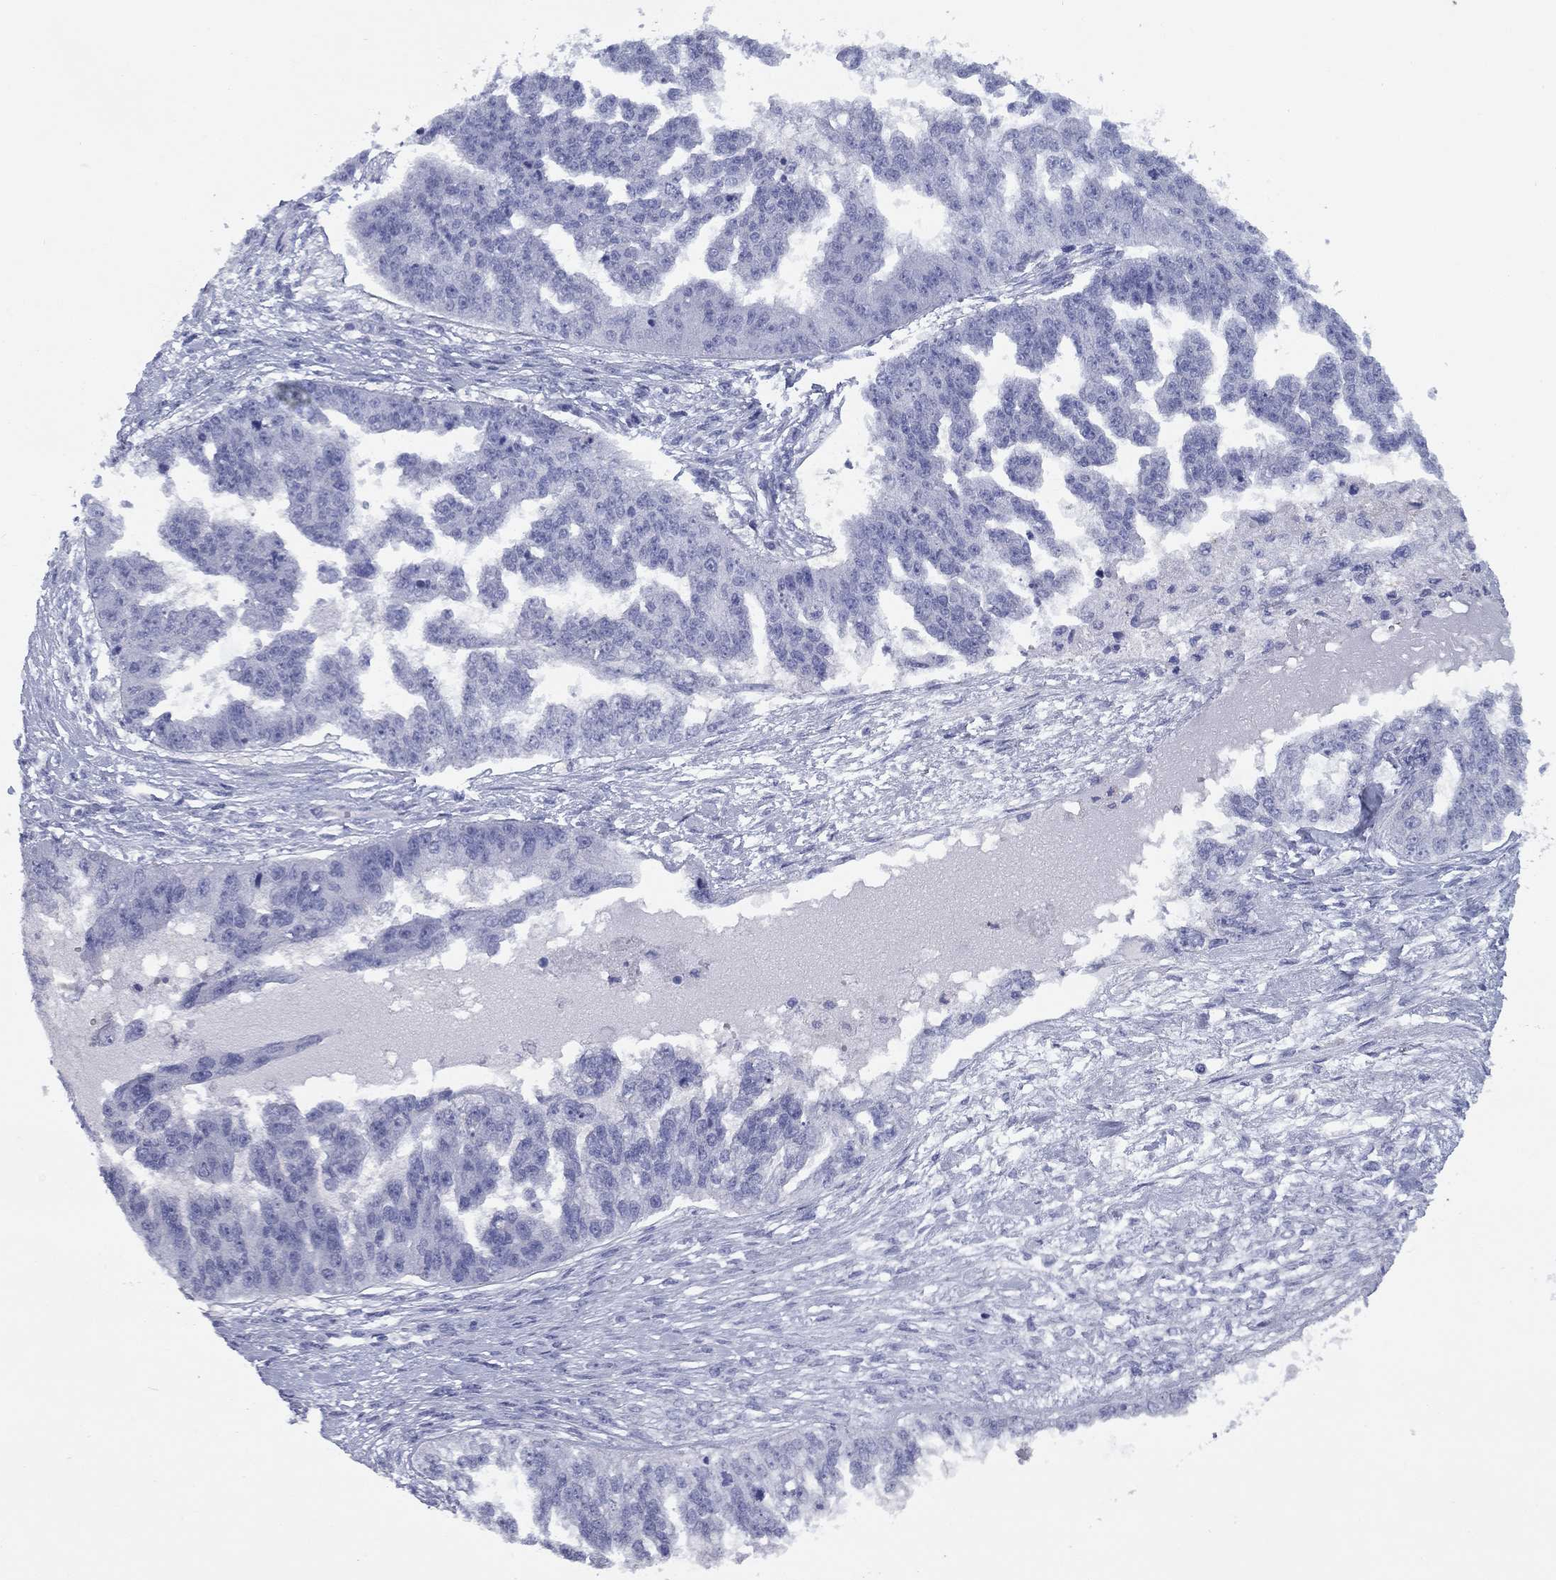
{"staining": {"intensity": "negative", "quantity": "none", "location": "none"}, "tissue": "ovarian cancer", "cell_type": "Tumor cells", "image_type": "cancer", "snomed": [{"axis": "morphology", "description": "Cystadenocarcinoma, serous, NOS"}, {"axis": "topography", "description": "Ovary"}], "caption": "Histopathology image shows no protein expression in tumor cells of ovarian serous cystadenocarcinoma tissue.", "gene": "NPPA", "patient": {"sex": "female", "age": 58}}